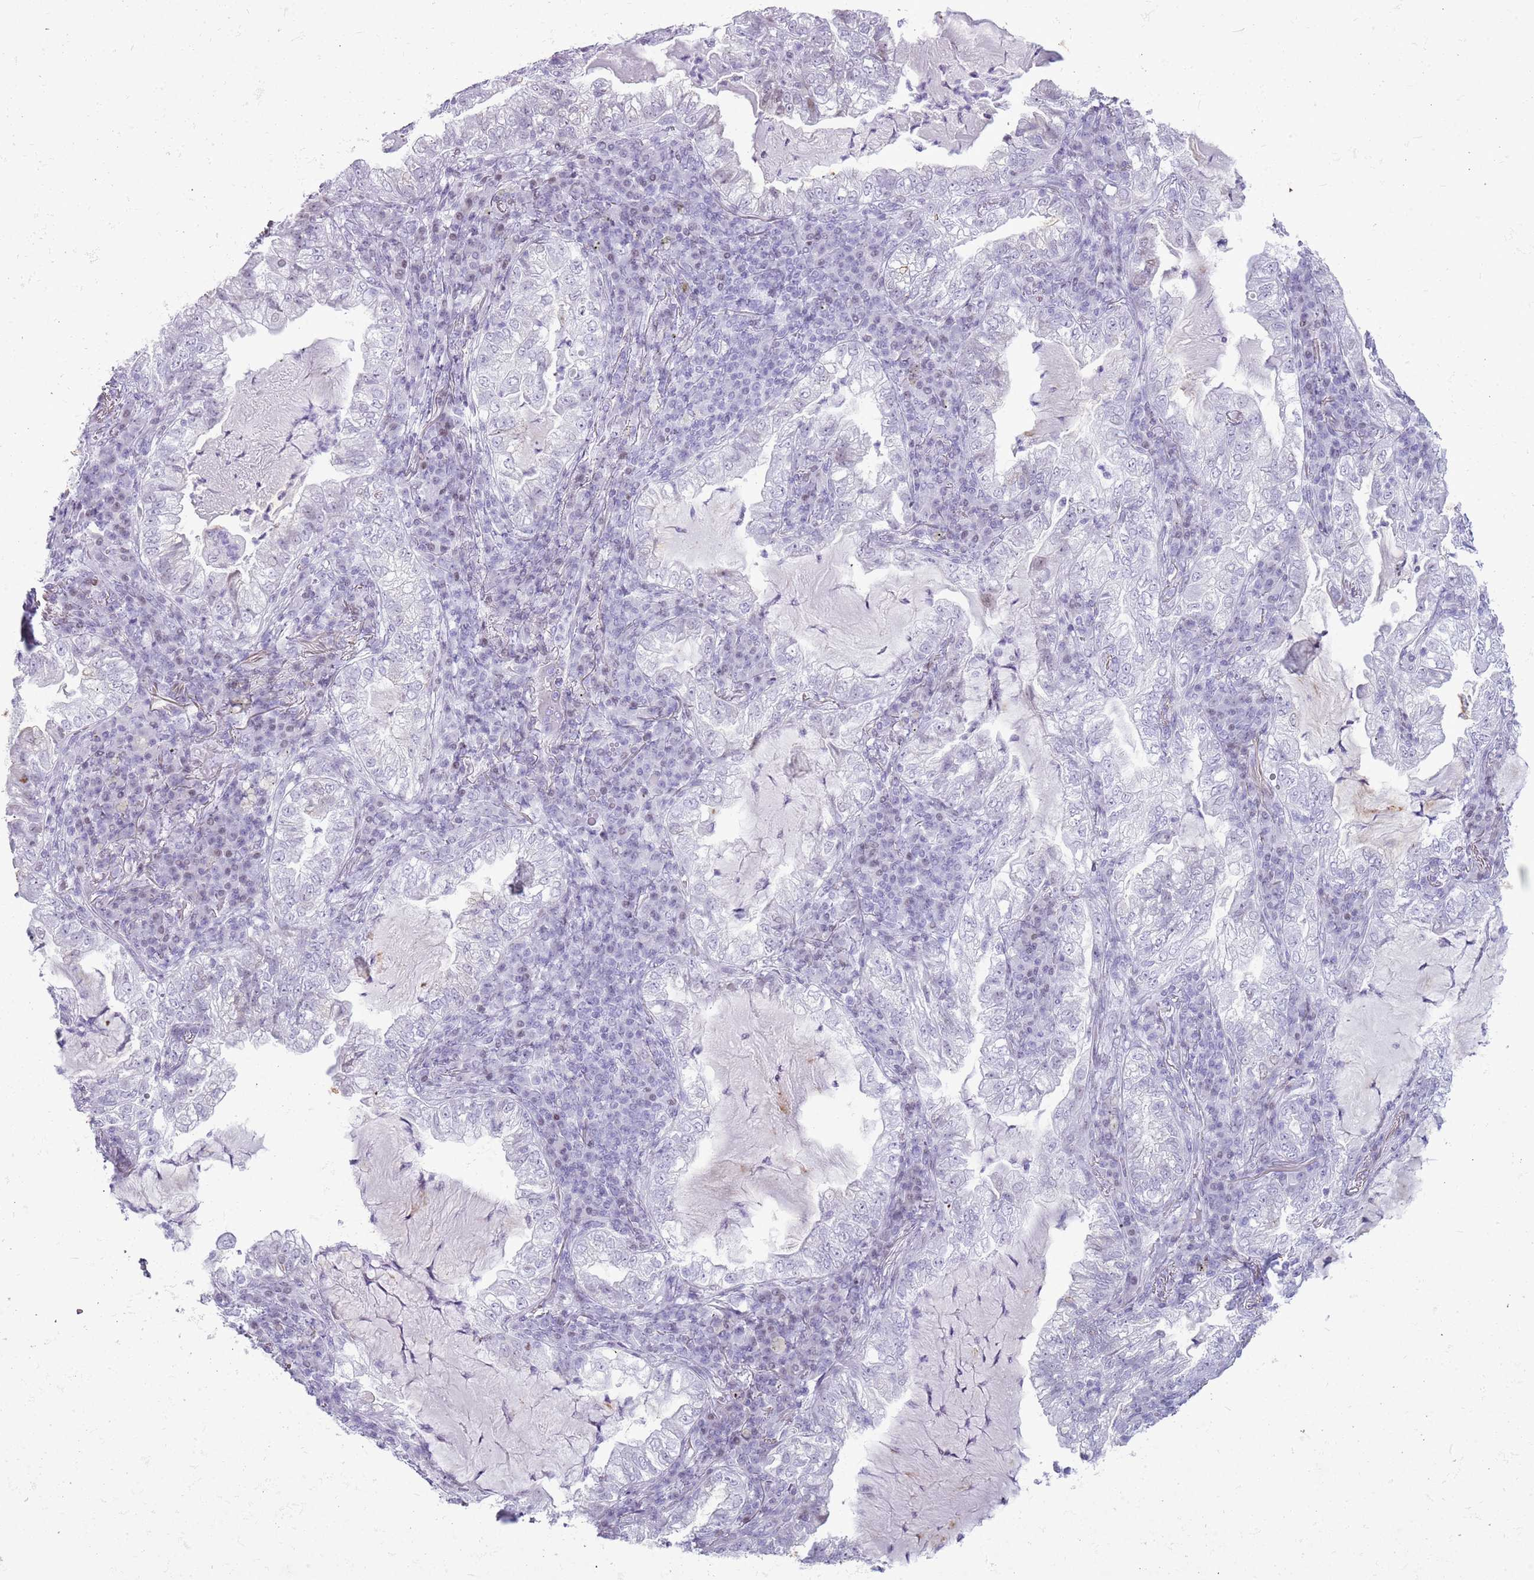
{"staining": {"intensity": "negative", "quantity": "none", "location": "none"}, "tissue": "lung cancer", "cell_type": "Tumor cells", "image_type": "cancer", "snomed": [{"axis": "morphology", "description": "Adenocarcinoma, NOS"}, {"axis": "topography", "description": "Lung"}], "caption": "A micrograph of lung adenocarcinoma stained for a protein demonstrates no brown staining in tumor cells.", "gene": "ASIP", "patient": {"sex": "female", "age": 73}}